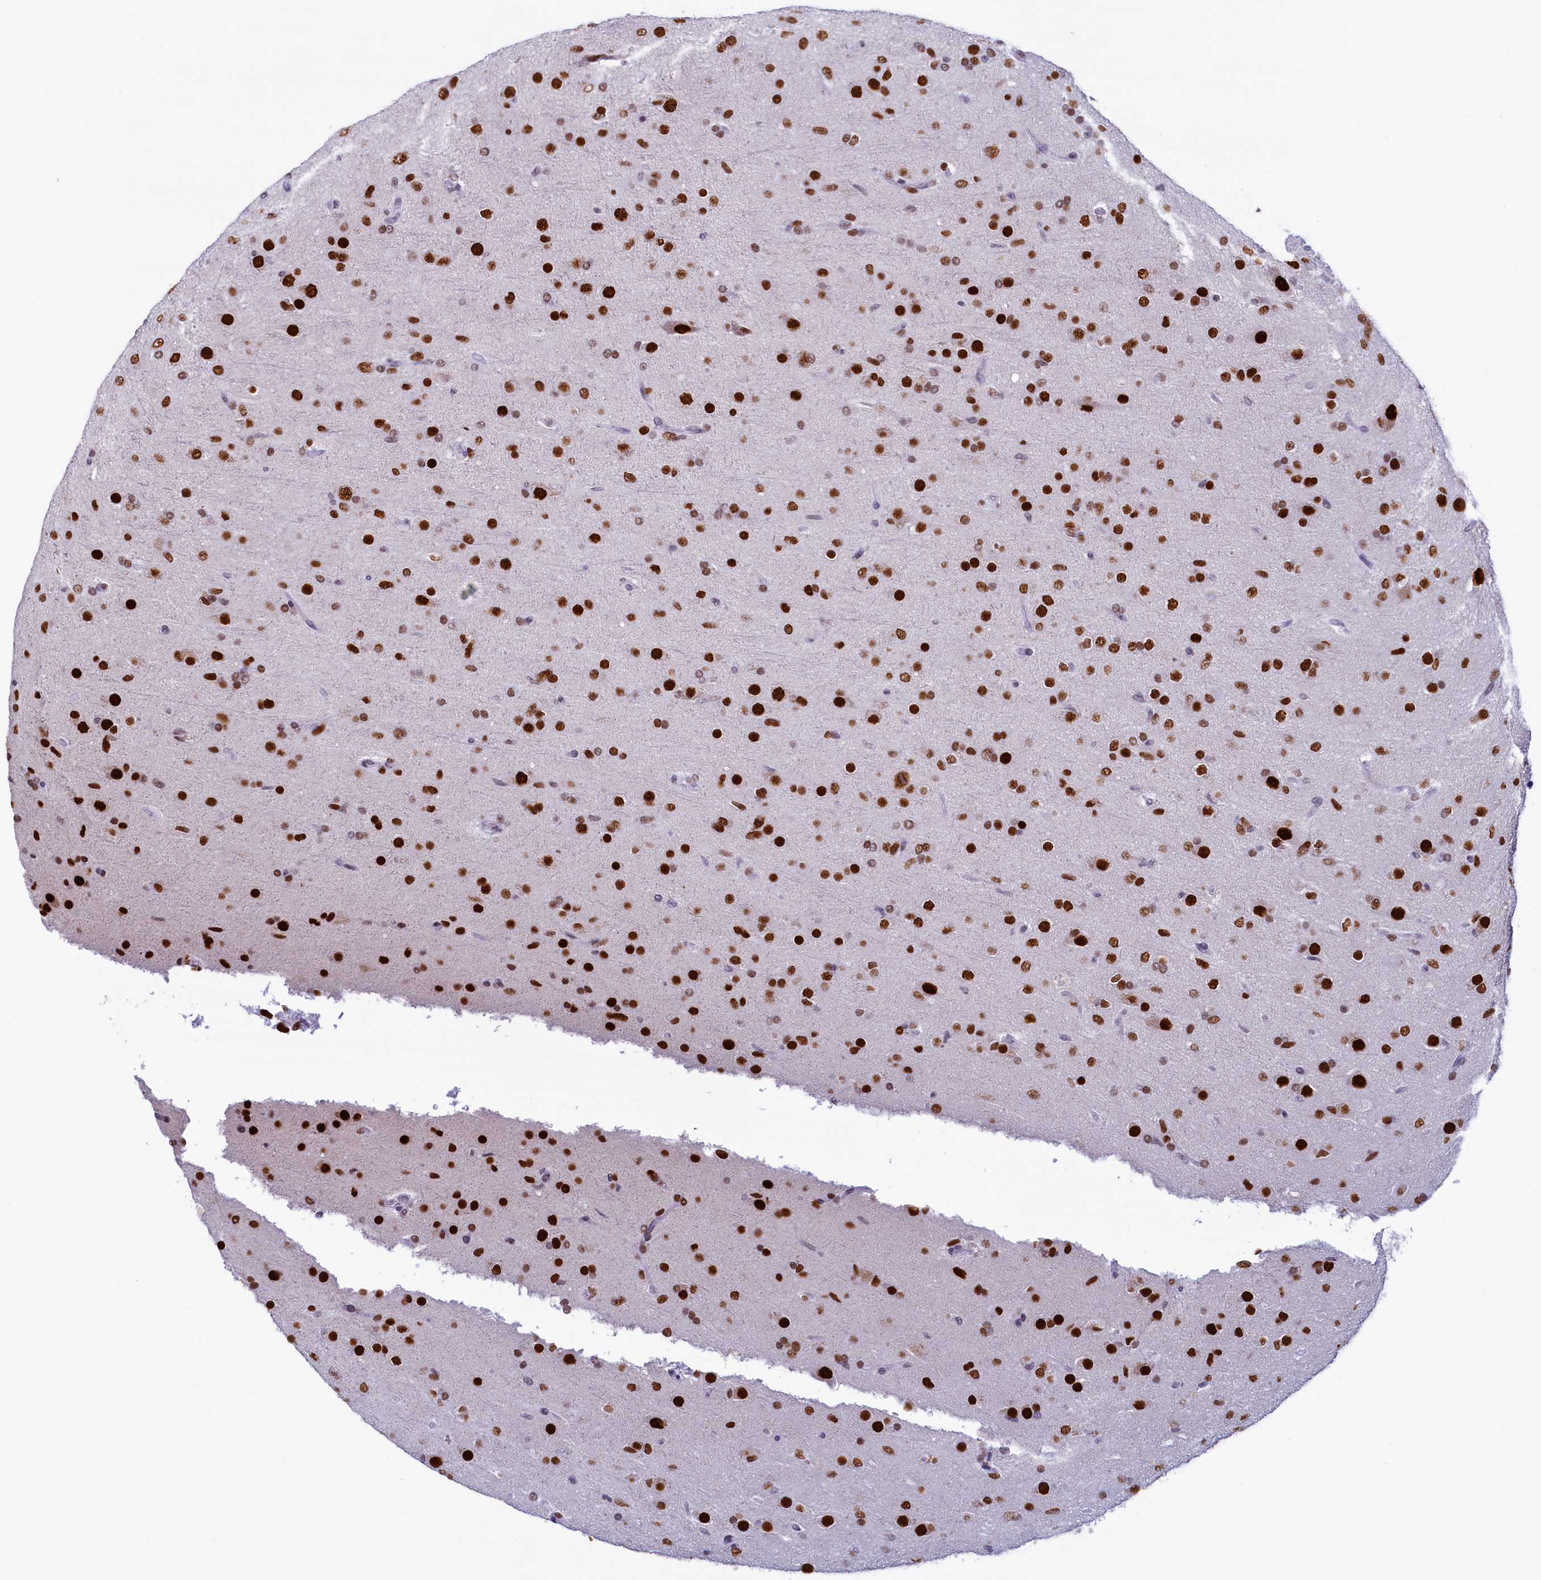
{"staining": {"intensity": "strong", "quantity": ">75%", "location": "nuclear"}, "tissue": "glioma", "cell_type": "Tumor cells", "image_type": "cancer", "snomed": [{"axis": "morphology", "description": "Glioma, malignant, Low grade"}, {"axis": "topography", "description": "Brain"}], "caption": "IHC image of malignant glioma (low-grade) stained for a protein (brown), which displays high levels of strong nuclear positivity in about >75% of tumor cells.", "gene": "SUGP2", "patient": {"sex": "male", "age": 65}}